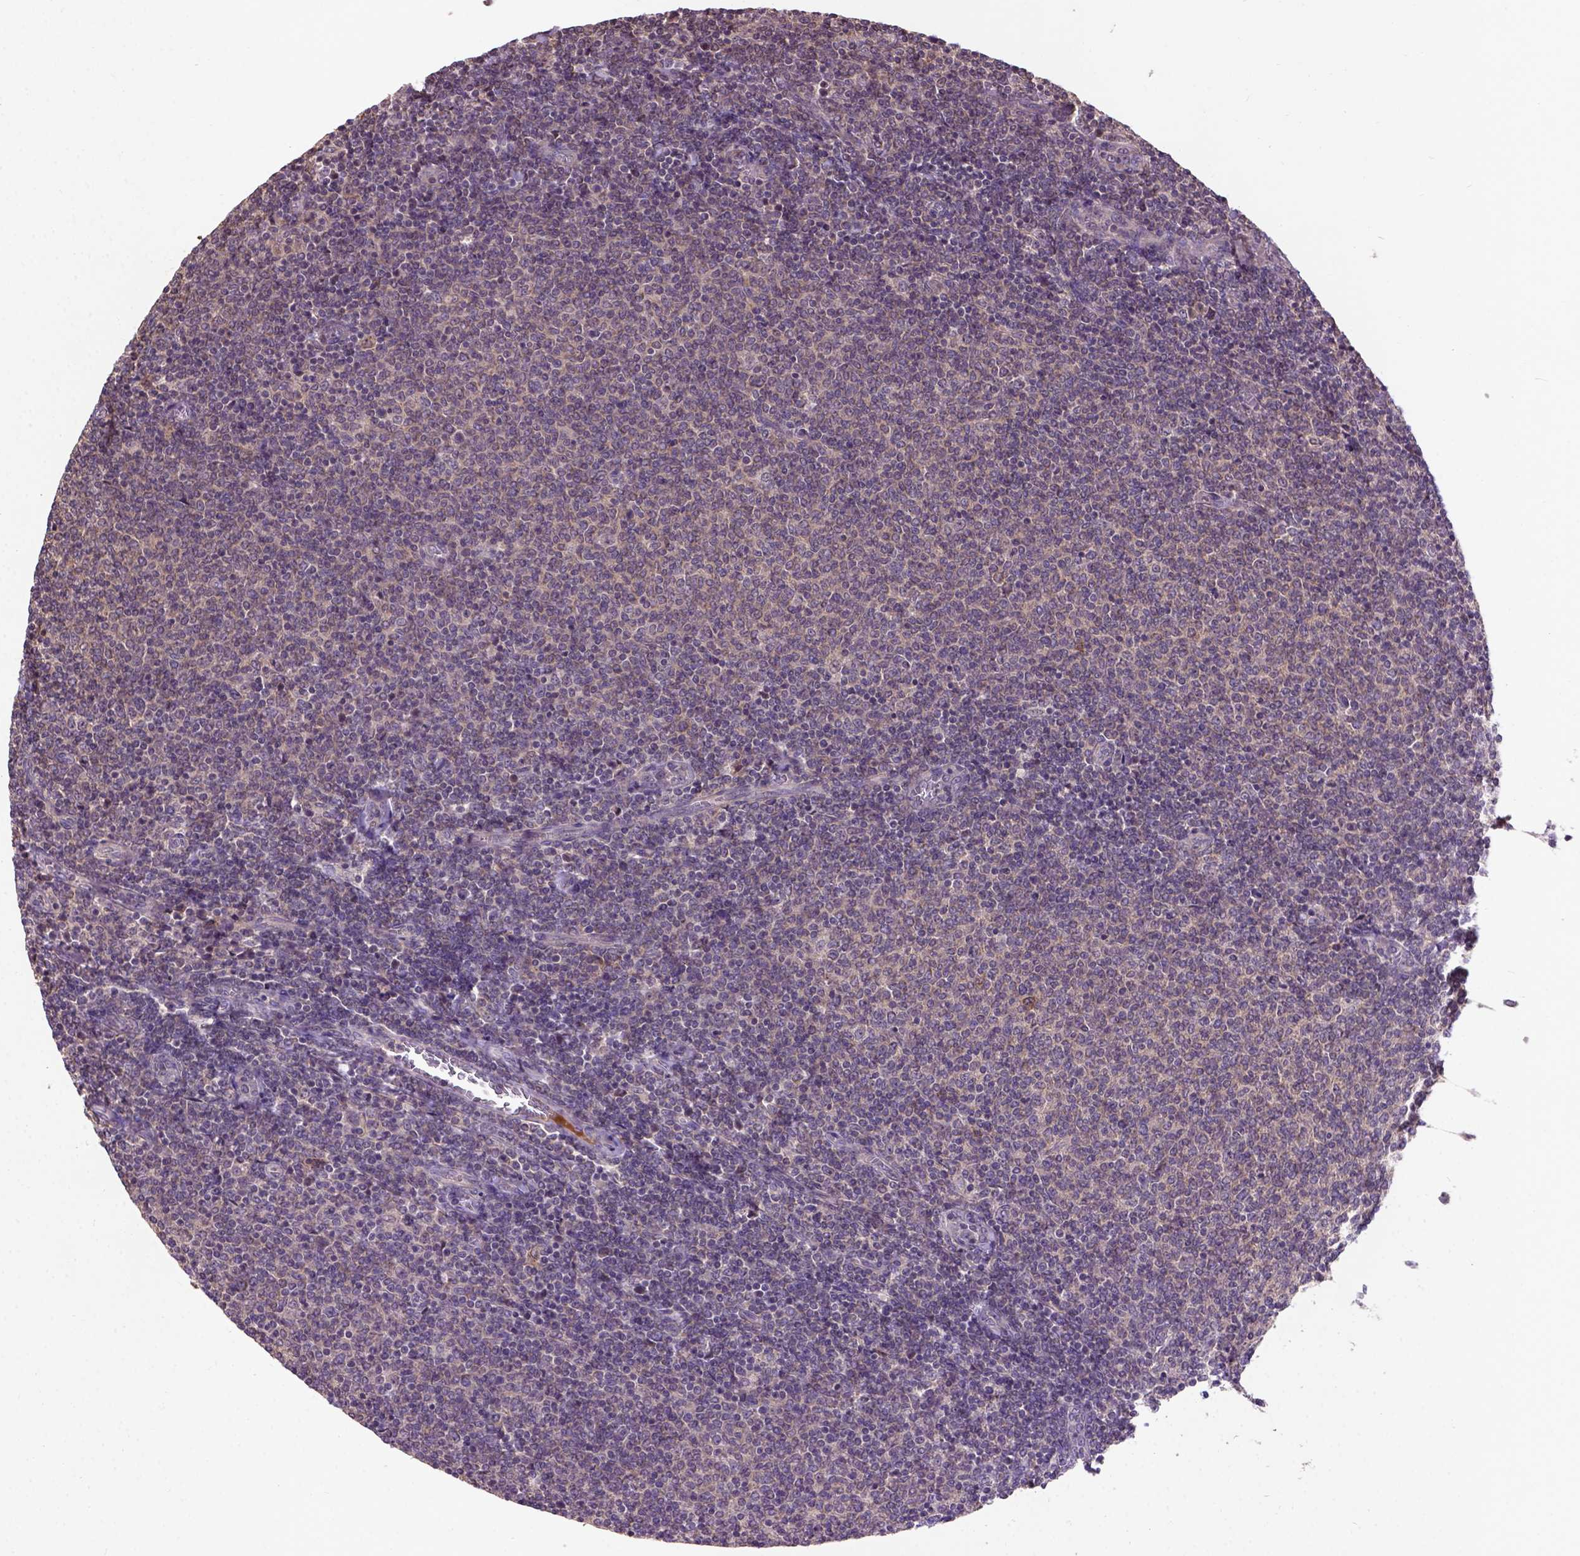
{"staining": {"intensity": "weak", "quantity": "25%-75%", "location": "cytoplasmic/membranous"}, "tissue": "lymphoma", "cell_type": "Tumor cells", "image_type": "cancer", "snomed": [{"axis": "morphology", "description": "Malignant lymphoma, non-Hodgkin's type, Low grade"}, {"axis": "topography", "description": "Lymph node"}], "caption": "Immunohistochemistry staining of lymphoma, which reveals low levels of weak cytoplasmic/membranous staining in about 25%-75% of tumor cells indicating weak cytoplasmic/membranous protein staining. The staining was performed using DAB (brown) for protein detection and nuclei were counterstained in hematoxylin (blue).", "gene": "KBTBD8", "patient": {"sex": "male", "age": 52}}